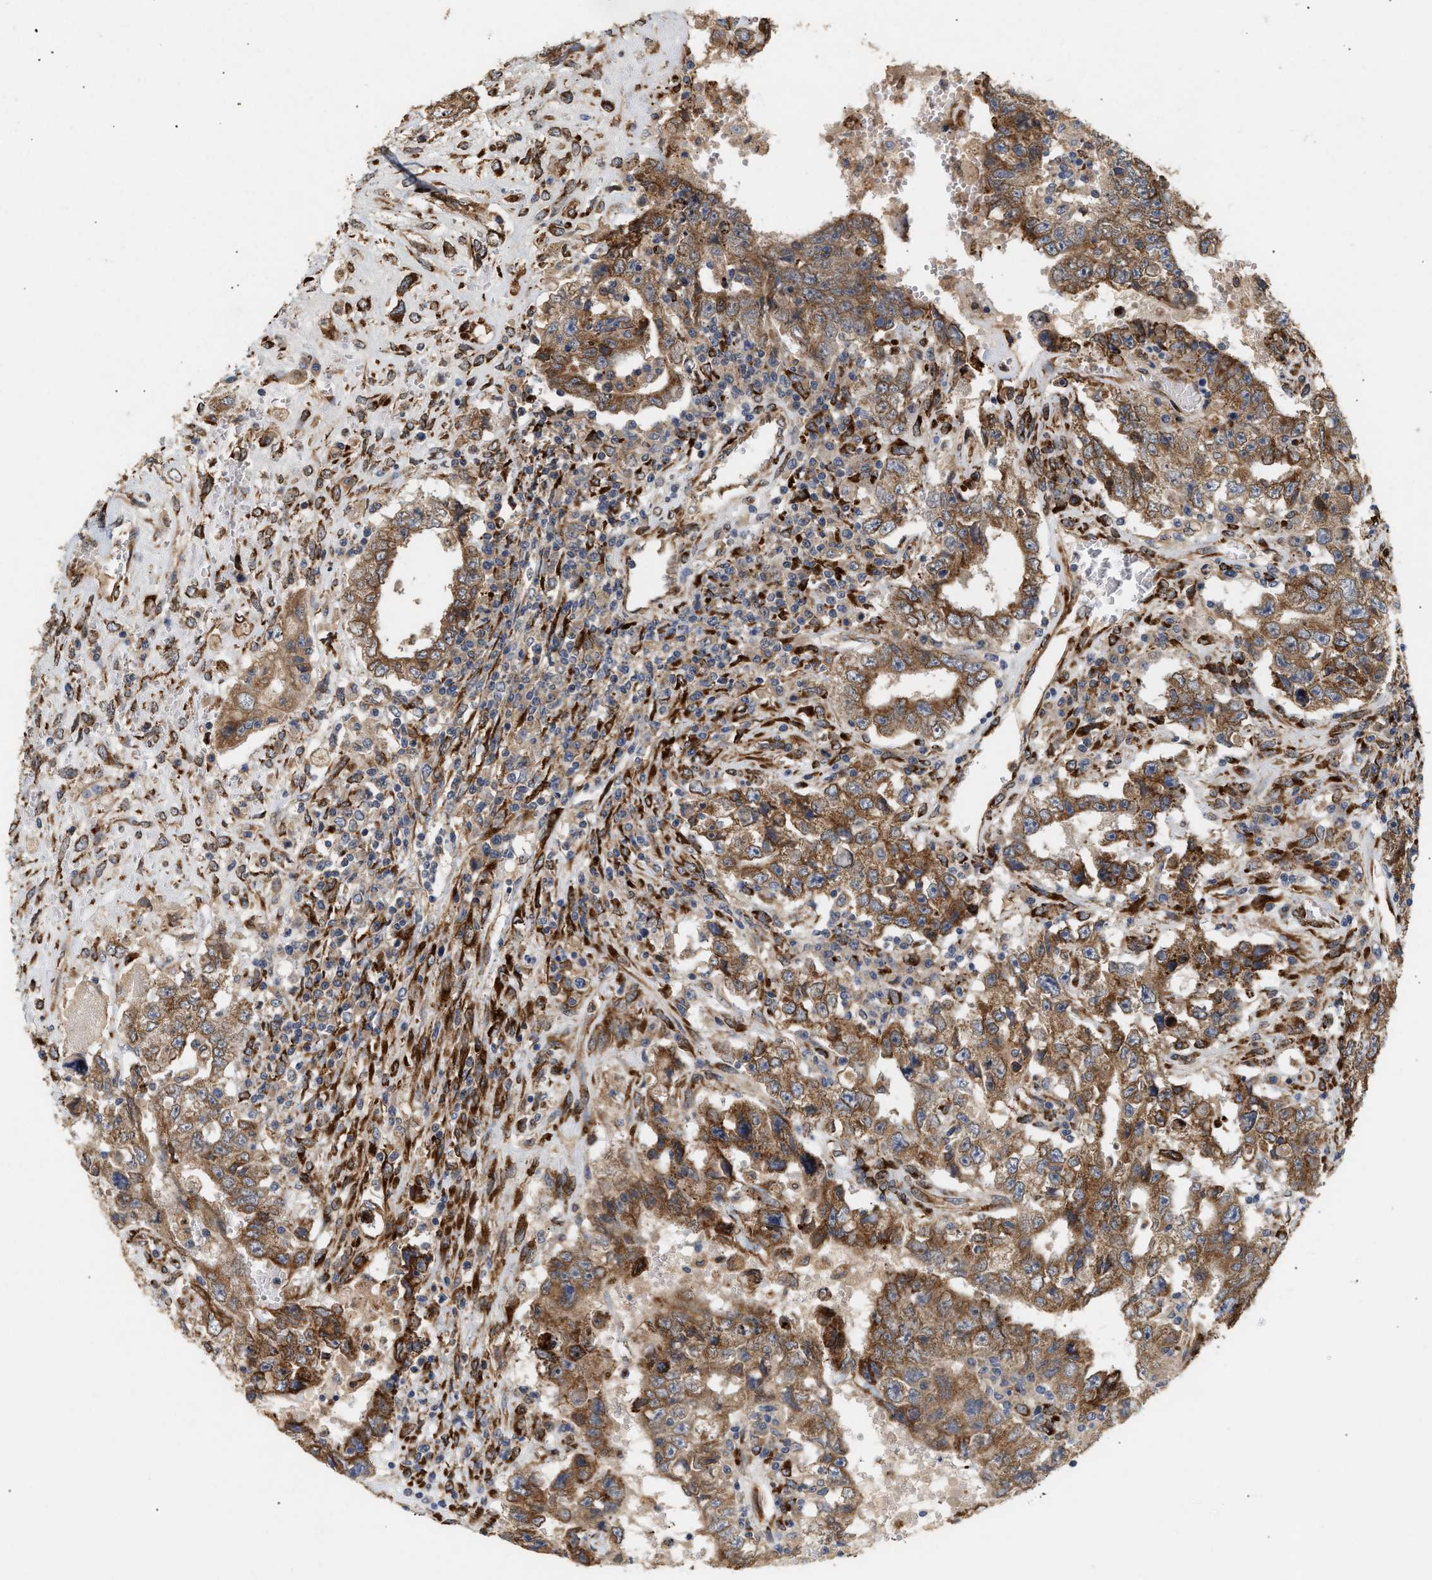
{"staining": {"intensity": "moderate", "quantity": ">75%", "location": "cytoplasmic/membranous"}, "tissue": "testis cancer", "cell_type": "Tumor cells", "image_type": "cancer", "snomed": [{"axis": "morphology", "description": "Carcinoma, Embryonal, NOS"}, {"axis": "topography", "description": "Testis"}], "caption": "Human testis cancer (embryonal carcinoma) stained with a protein marker reveals moderate staining in tumor cells.", "gene": "PLCD1", "patient": {"sex": "male", "age": 26}}